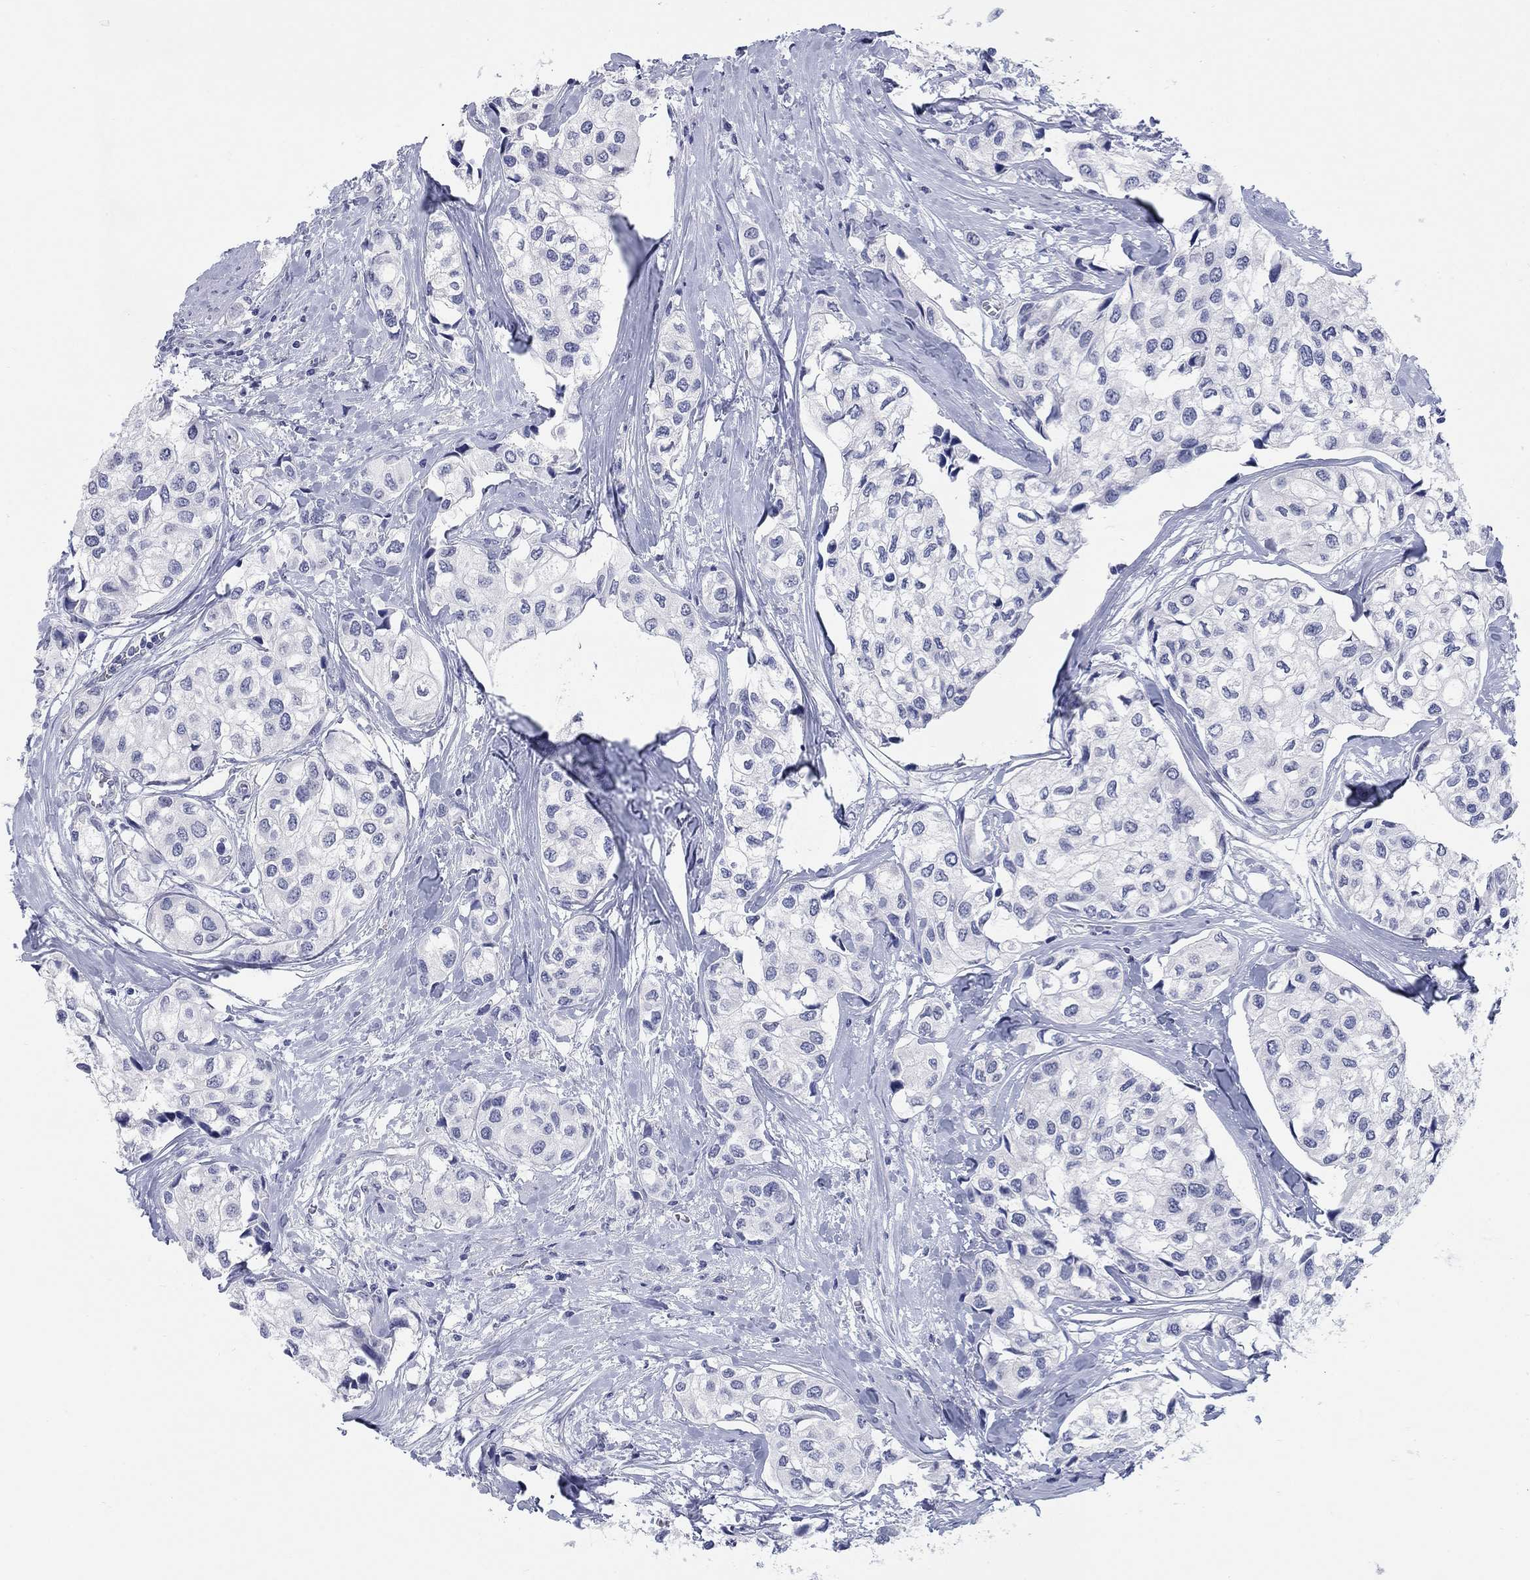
{"staining": {"intensity": "negative", "quantity": "none", "location": "none"}, "tissue": "urothelial cancer", "cell_type": "Tumor cells", "image_type": "cancer", "snomed": [{"axis": "morphology", "description": "Urothelial carcinoma, High grade"}, {"axis": "topography", "description": "Urinary bladder"}], "caption": "IHC image of urothelial cancer stained for a protein (brown), which shows no positivity in tumor cells.", "gene": "ATP6V1G2", "patient": {"sex": "male", "age": 73}}